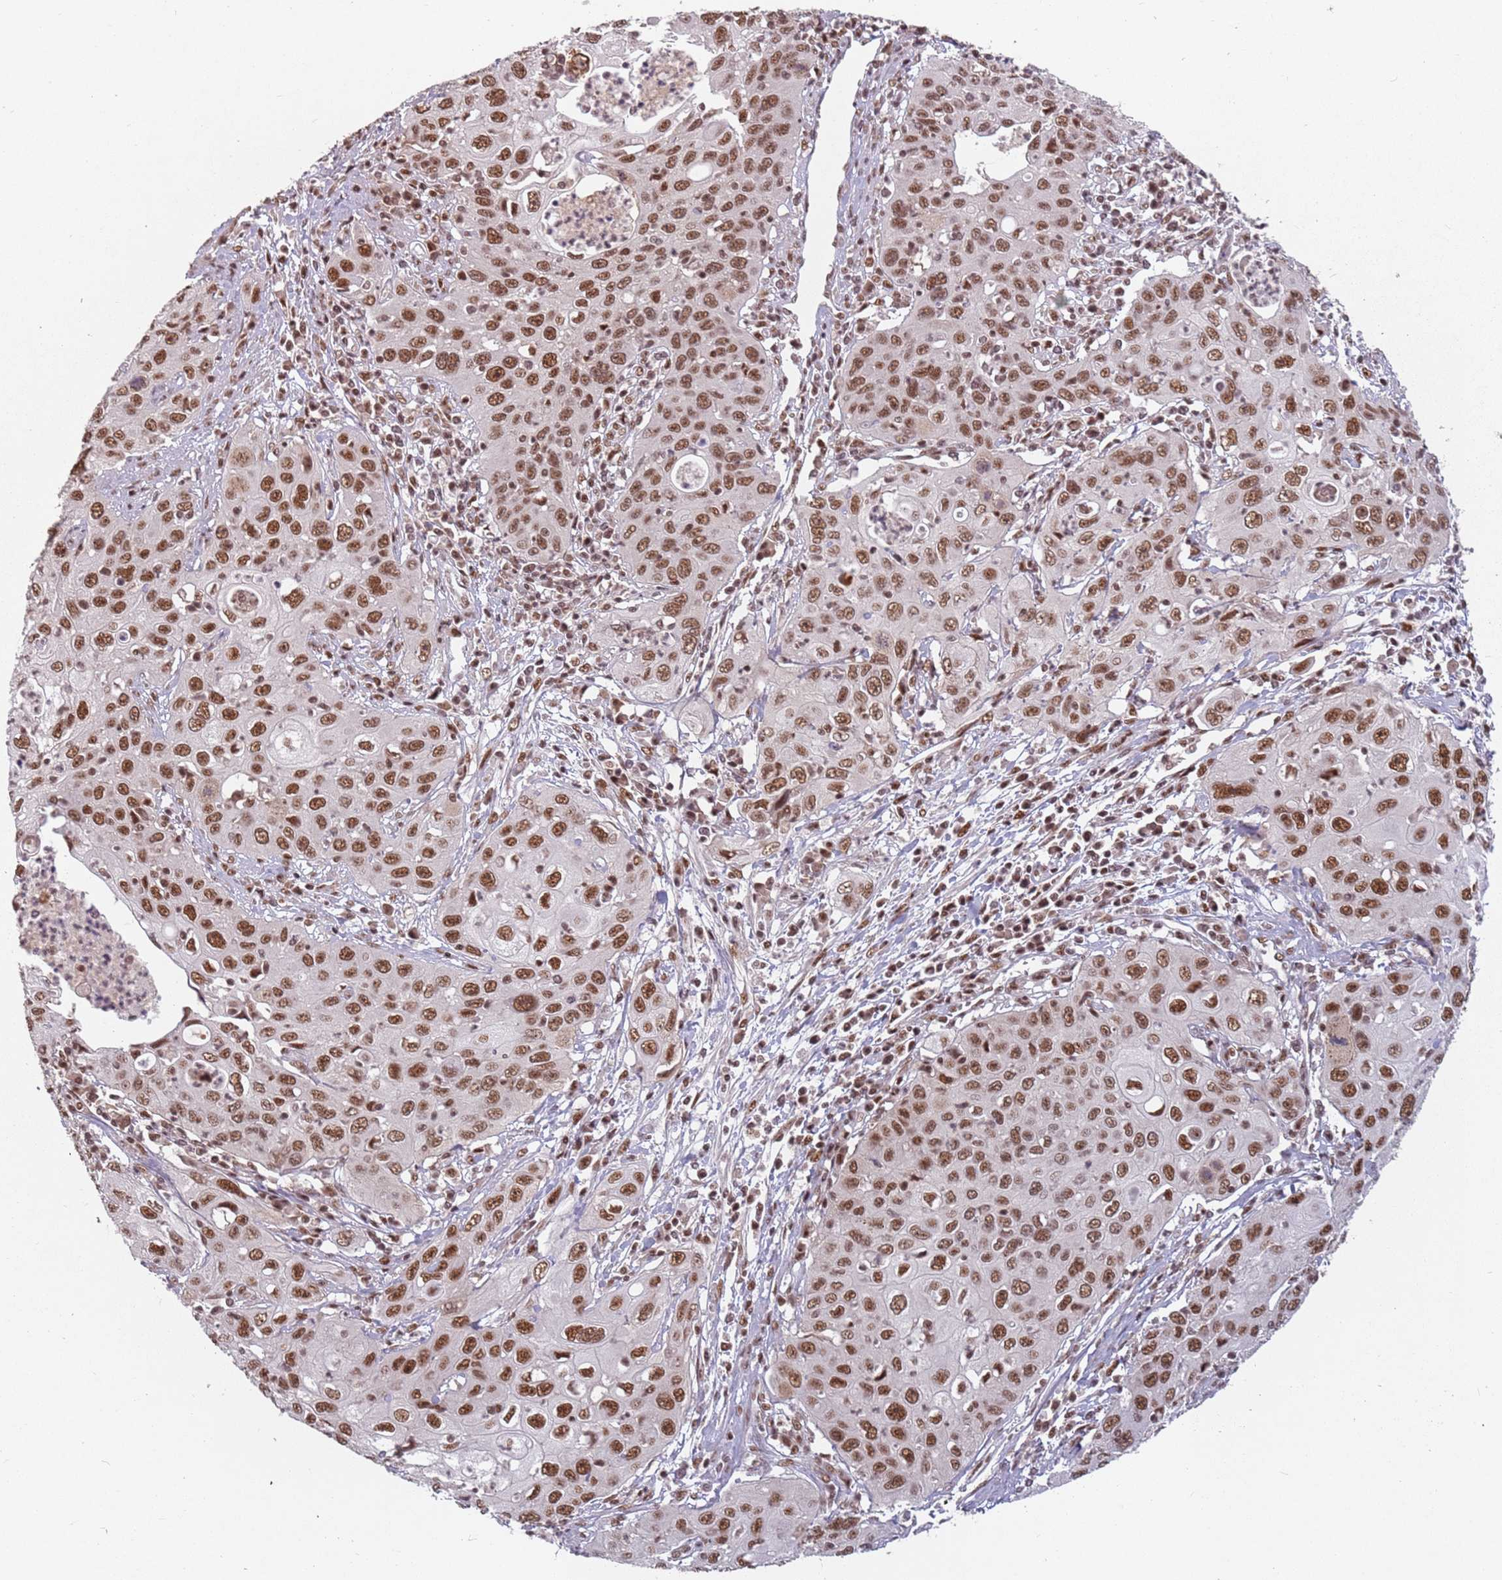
{"staining": {"intensity": "moderate", "quantity": ">75%", "location": "nuclear"}, "tissue": "cervical cancer", "cell_type": "Tumor cells", "image_type": "cancer", "snomed": [{"axis": "morphology", "description": "Squamous cell carcinoma, NOS"}, {"axis": "topography", "description": "Cervix"}], "caption": "Moderate nuclear expression is seen in approximately >75% of tumor cells in cervical cancer (squamous cell carcinoma).", "gene": "NCBP1", "patient": {"sex": "female", "age": 36}}